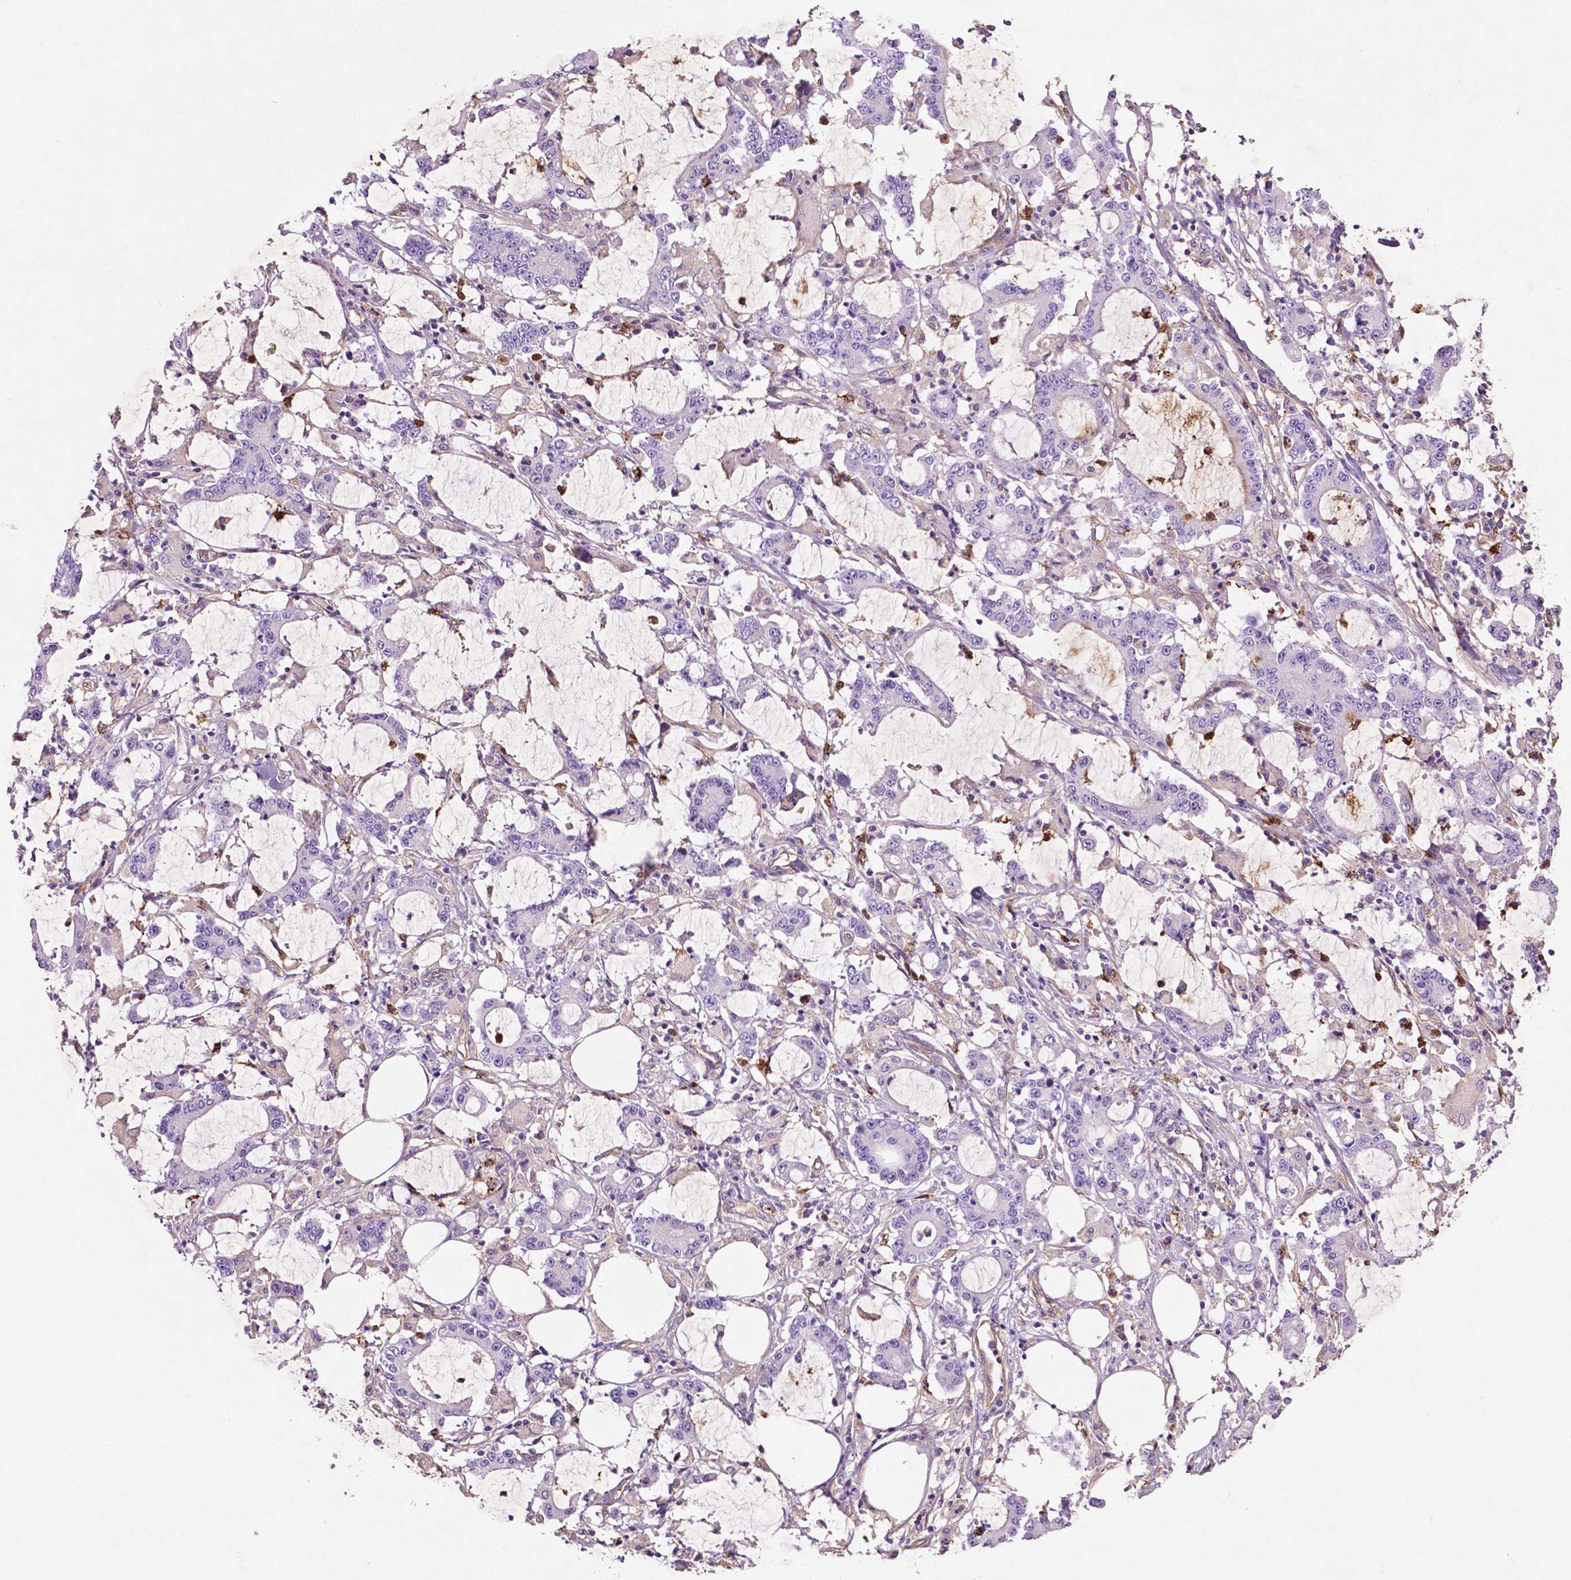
{"staining": {"intensity": "negative", "quantity": "none", "location": "none"}, "tissue": "stomach cancer", "cell_type": "Tumor cells", "image_type": "cancer", "snomed": [{"axis": "morphology", "description": "Adenocarcinoma, NOS"}, {"axis": "topography", "description": "Stomach, upper"}], "caption": "Stomach cancer was stained to show a protein in brown. There is no significant positivity in tumor cells.", "gene": "GDPD5", "patient": {"sex": "male", "age": 68}}